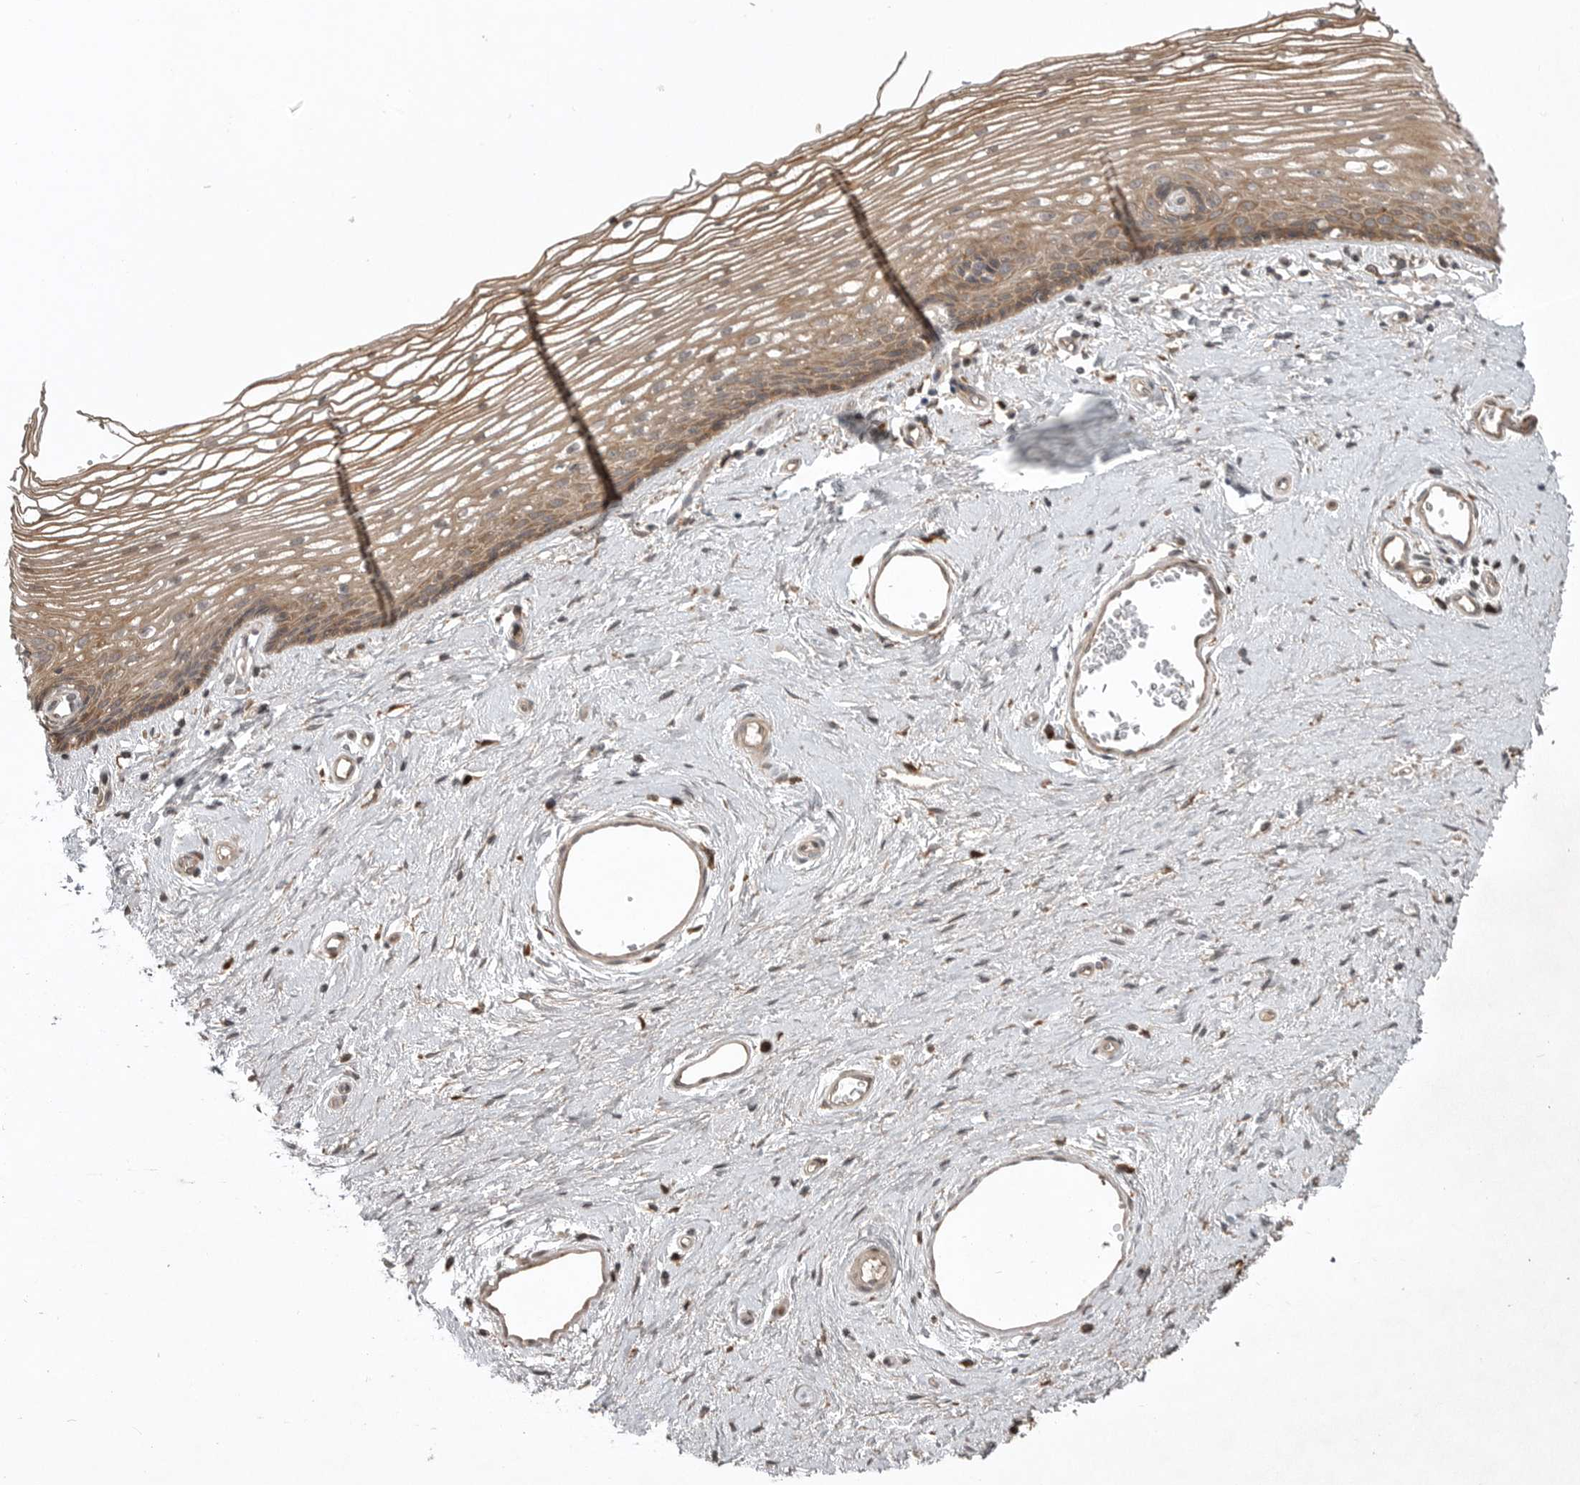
{"staining": {"intensity": "moderate", "quantity": ">75%", "location": "cytoplasmic/membranous"}, "tissue": "vagina", "cell_type": "Squamous epithelial cells", "image_type": "normal", "snomed": [{"axis": "morphology", "description": "Normal tissue, NOS"}, {"axis": "topography", "description": "Vagina"}], "caption": "The histopathology image exhibits immunohistochemical staining of unremarkable vagina. There is moderate cytoplasmic/membranous staining is appreciated in approximately >75% of squamous epithelial cells. The staining is performed using DAB (3,3'-diaminobenzidine) brown chromogen to label protein expression. The nuclei are counter-stained blue using hematoxylin.", "gene": "GPR31", "patient": {"sex": "female", "age": 46}}